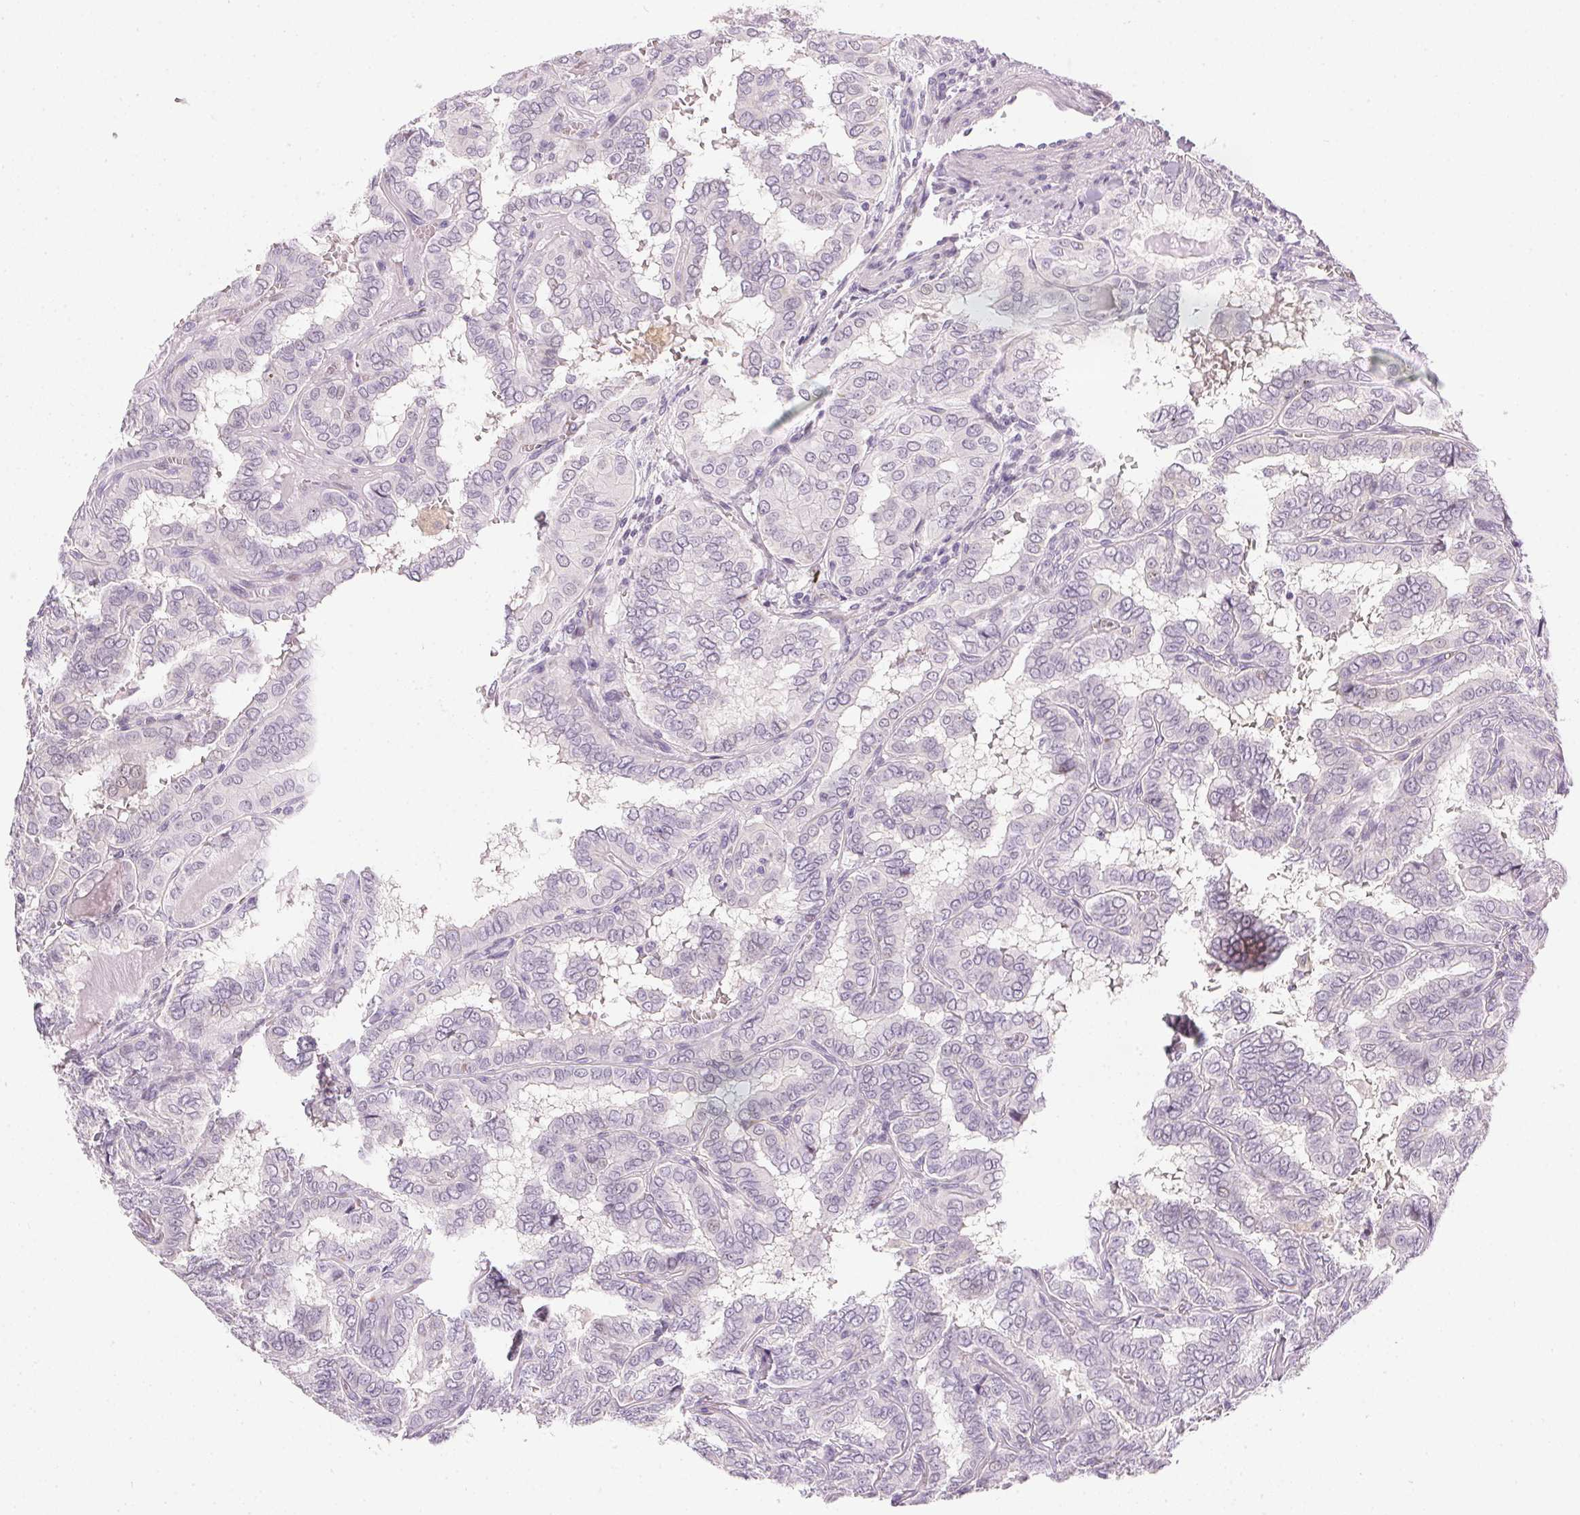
{"staining": {"intensity": "negative", "quantity": "none", "location": "none"}, "tissue": "thyroid cancer", "cell_type": "Tumor cells", "image_type": "cancer", "snomed": [{"axis": "morphology", "description": "Papillary adenocarcinoma, NOS"}, {"axis": "topography", "description": "Thyroid gland"}], "caption": "Immunohistochemical staining of thyroid cancer exhibits no significant positivity in tumor cells. (IHC, brightfield microscopy, high magnification).", "gene": "GSDMC", "patient": {"sex": "female", "age": 46}}